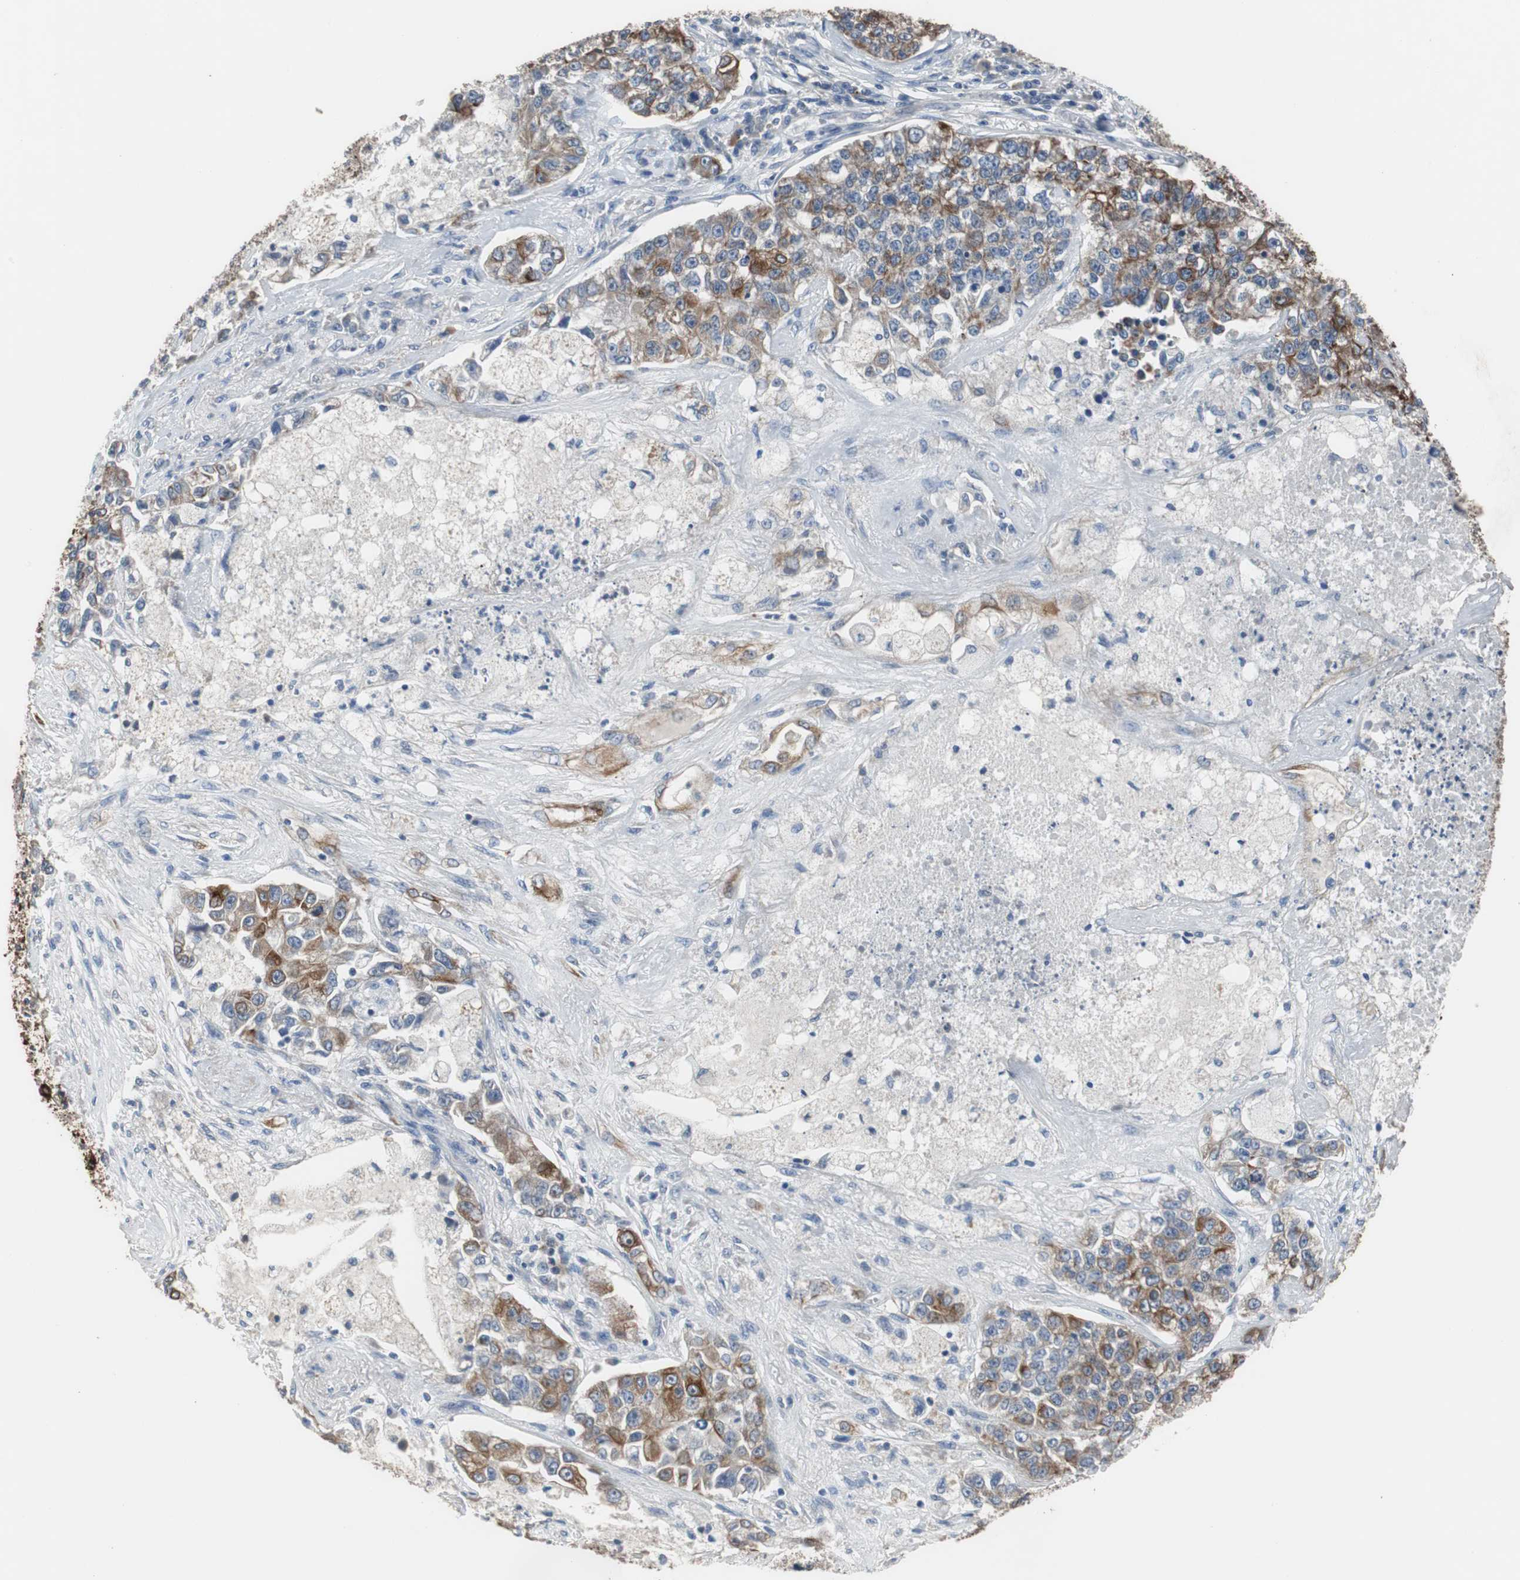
{"staining": {"intensity": "strong", "quantity": "25%-75%", "location": "cytoplasmic/membranous"}, "tissue": "lung cancer", "cell_type": "Tumor cells", "image_type": "cancer", "snomed": [{"axis": "morphology", "description": "Adenocarcinoma, NOS"}, {"axis": "topography", "description": "Lung"}], "caption": "DAB (3,3'-diaminobenzidine) immunohistochemical staining of lung cancer (adenocarcinoma) displays strong cytoplasmic/membranous protein positivity in about 25%-75% of tumor cells.", "gene": "USP10", "patient": {"sex": "male", "age": 49}}